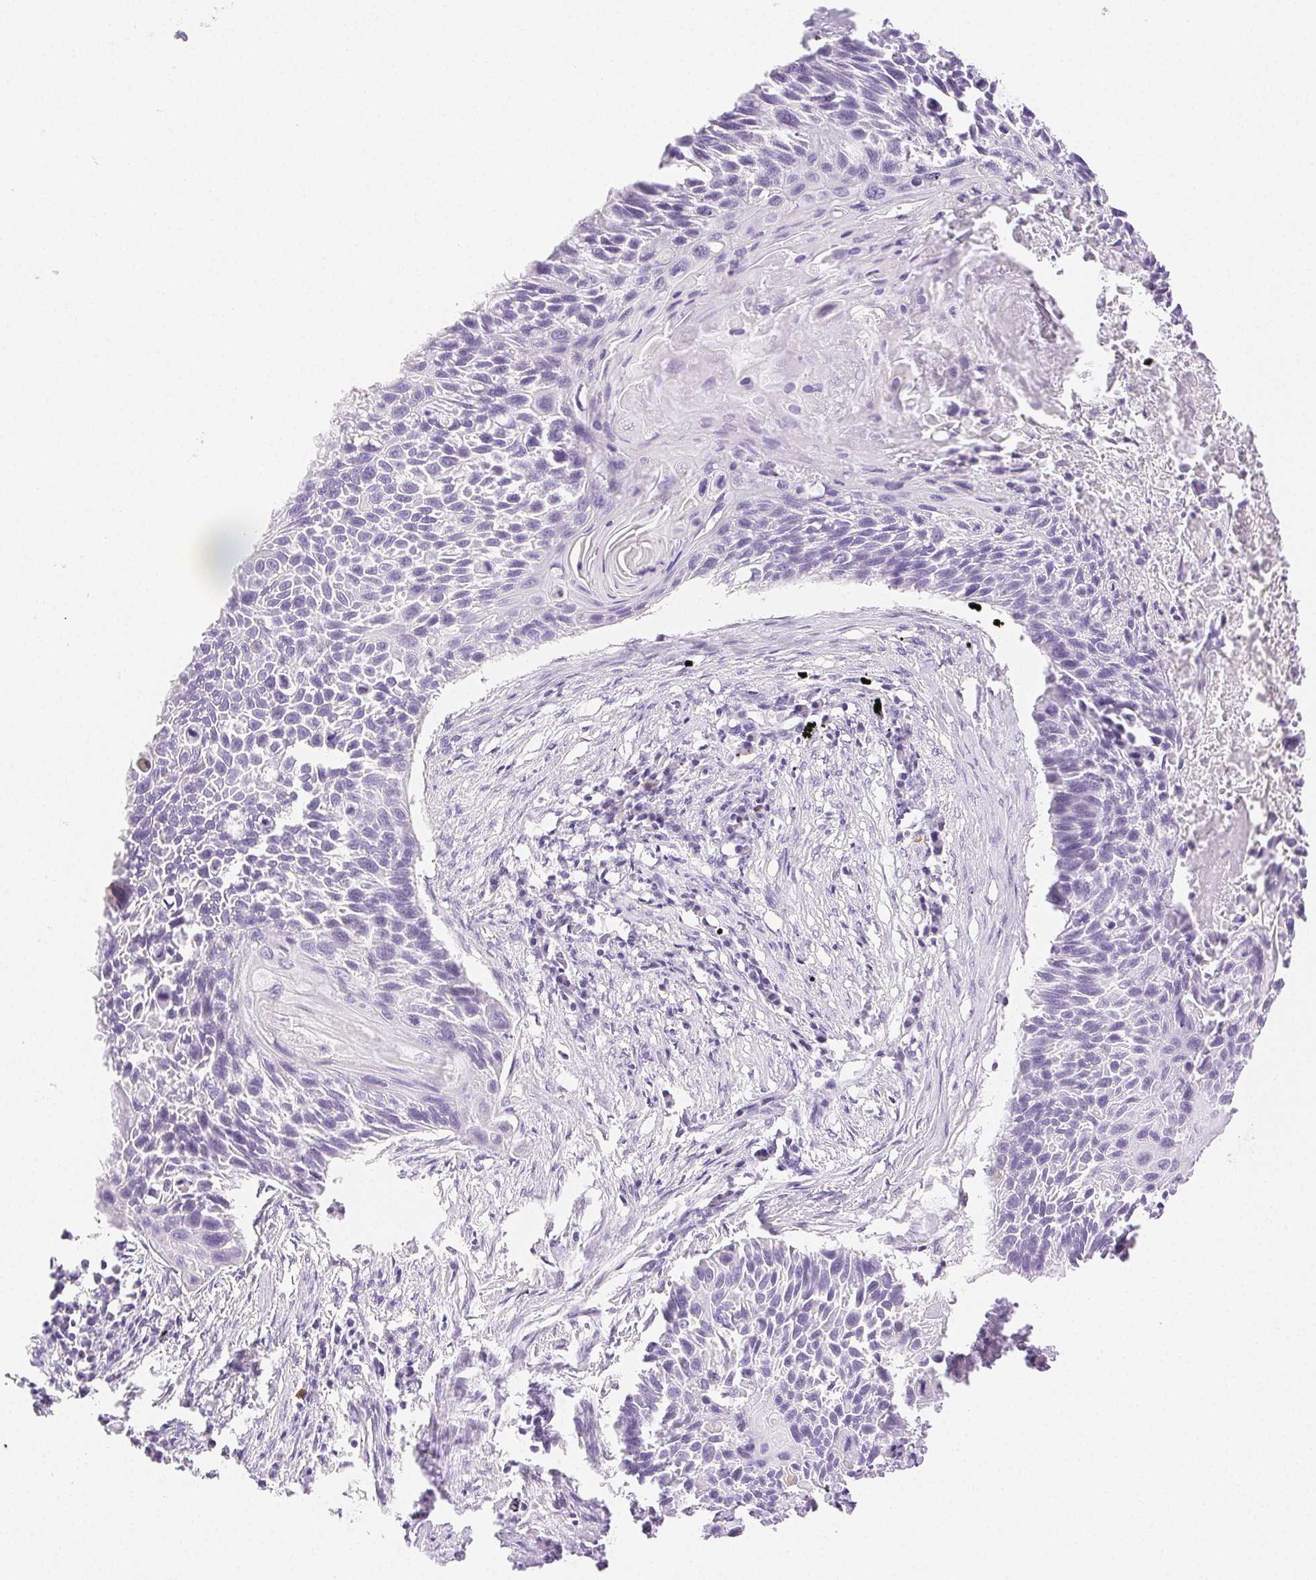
{"staining": {"intensity": "negative", "quantity": "none", "location": "none"}, "tissue": "lung cancer", "cell_type": "Tumor cells", "image_type": "cancer", "snomed": [{"axis": "morphology", "description": "Squamous cell carcinoma, NOS"}, {"axis": "topography", "description": "Lung"}], "caption": "Protein analysis of lung squamous cell carcinoma exhibits no significant expression in tumor cells. (DAB (3,3'-diaminobenzidine) IHC visualized using brightfield microscopy, high magnification).", "gene": "SPACA4", "patient": {"sex": "male", "age": 78}}